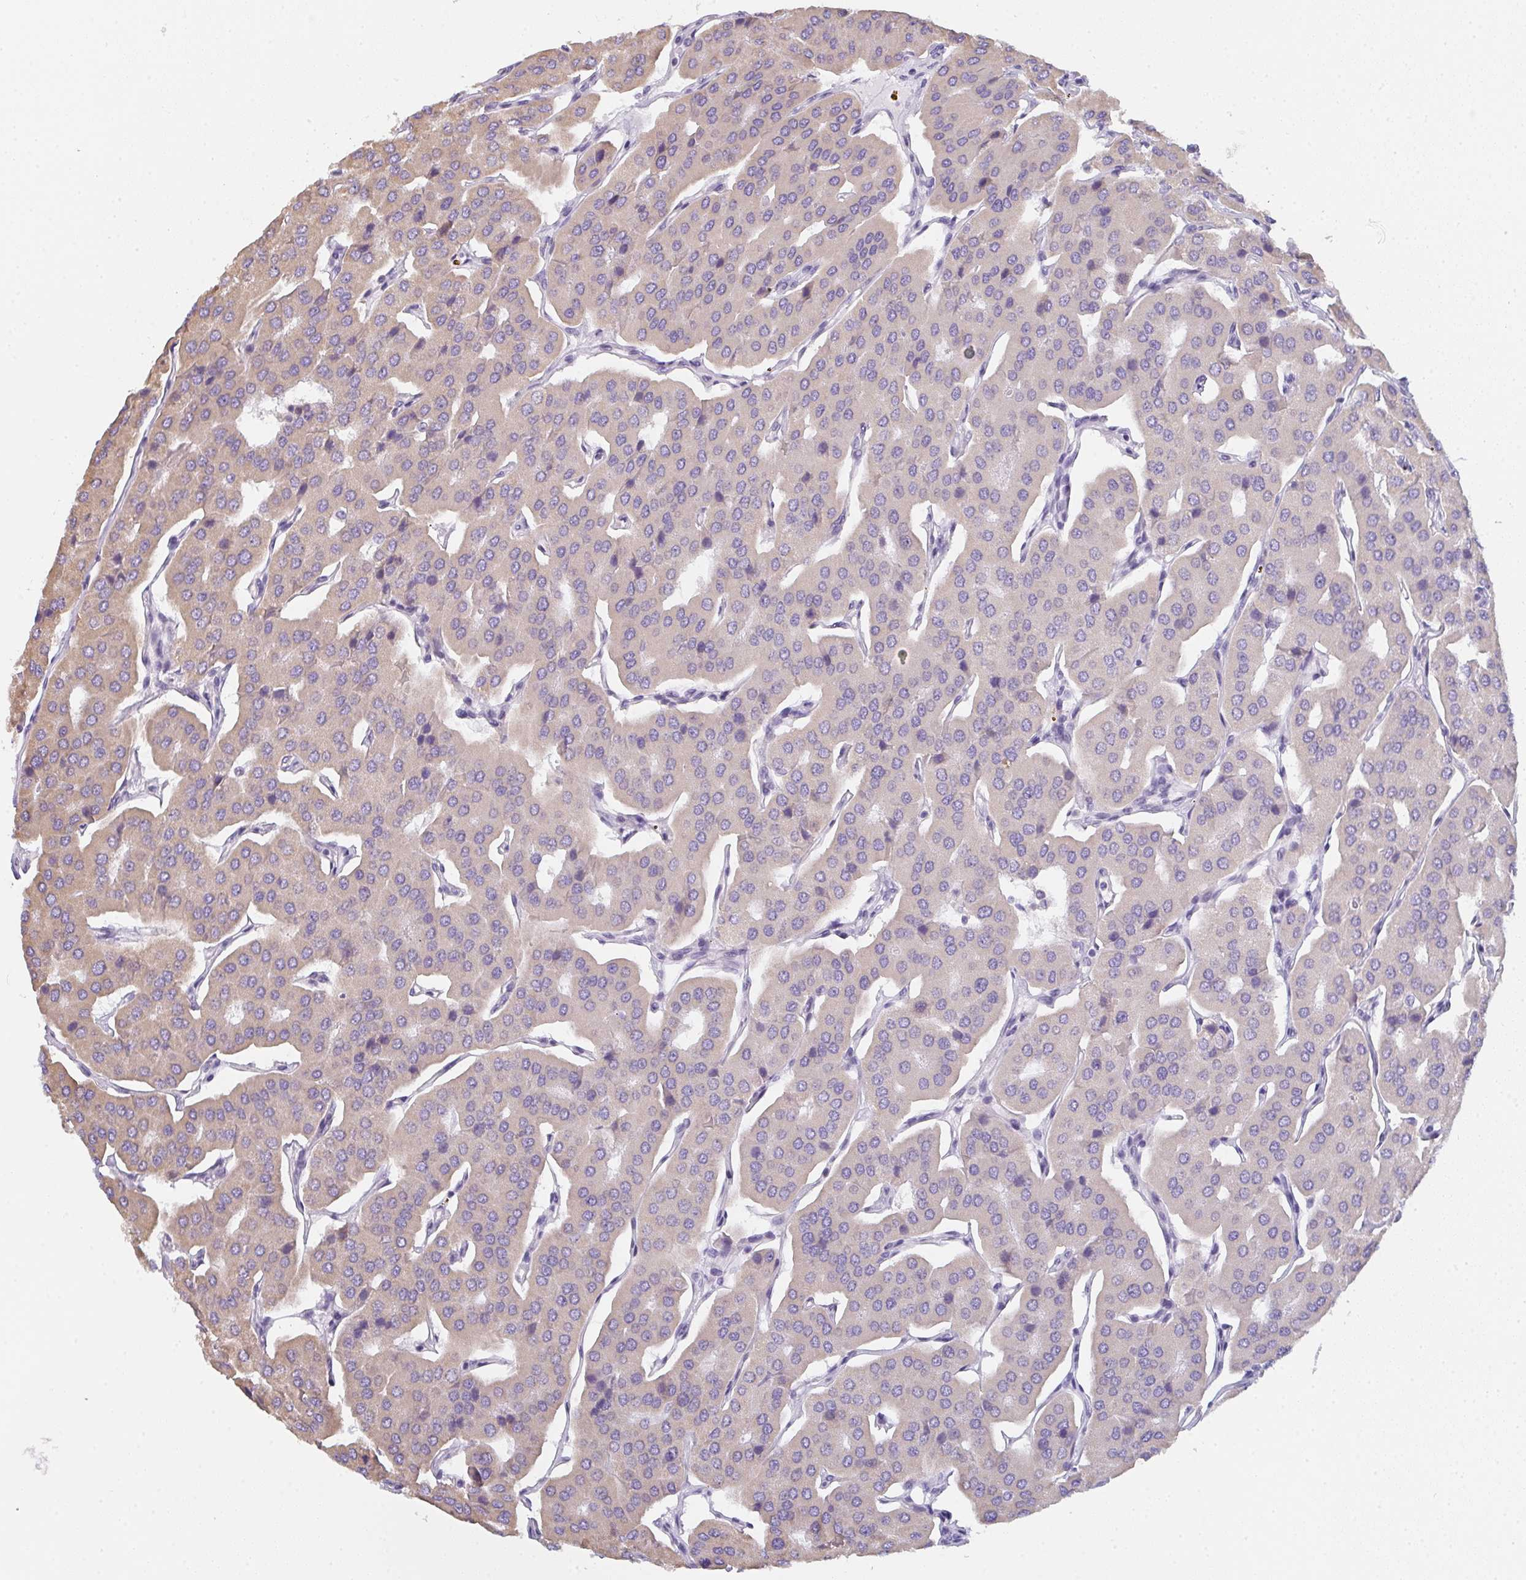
{"staining": {"intensity": "weak", "quantity": "25%-75%", "location": "cytoplasmic/membranous"}, "tissue": "parathyroid gland", "cell_type": "Glandular cells", "image_type": "normal", "snomed": [{"axis": "morphology", "description": "Normal tissue, NOS"}, {"axis": "morphology", "description": "Adenoma, NOS"}, {"axis": "topography", "description": "Parathyroid gland"}], "caption": "A photomicrograph showing weak cytoplasmic/membranous expression in approximately 25%-75% of glandular cells in benign parathyroid gland, as visualized by brown immunohistochemical staining.", "gene": "CACNA1S", "patient": {"sex": "female", "age": 86}}